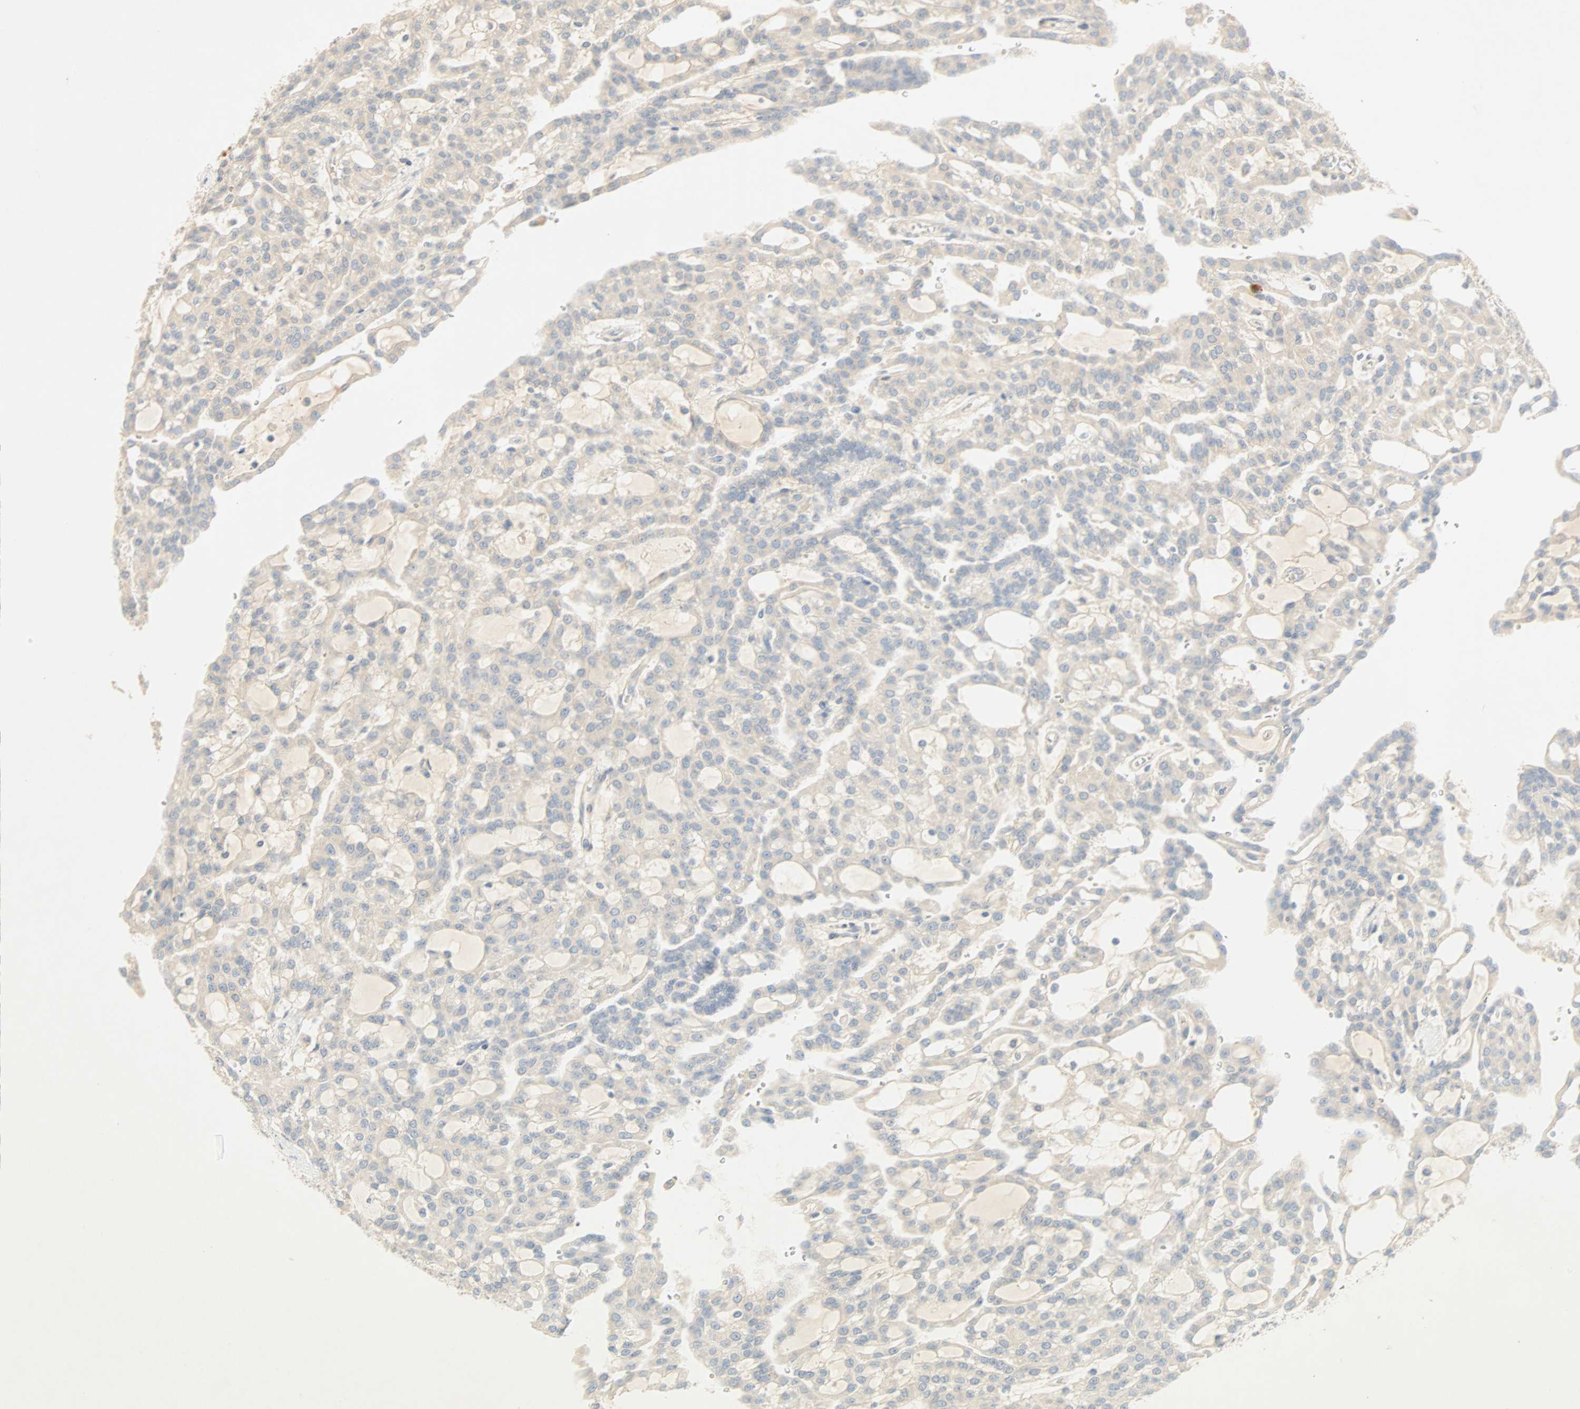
{"staining": {"intensity": "negative", "quantity": "none", "location": "none"}, "tissue": "renal cancer", "cell_type": "Tumor cells", "image_type": "cancer", "snomed": [{"axis": "morphology", "description": "Adenocarcinoma, NOS"}, {"axis": "topography", "description": "Kidney"}], "caption": "A histopathology image of human renal cancer is negative for staining in tumor cells.", "gene": "SELENBP1", "patient": {"sex": "male", "age": 63}}